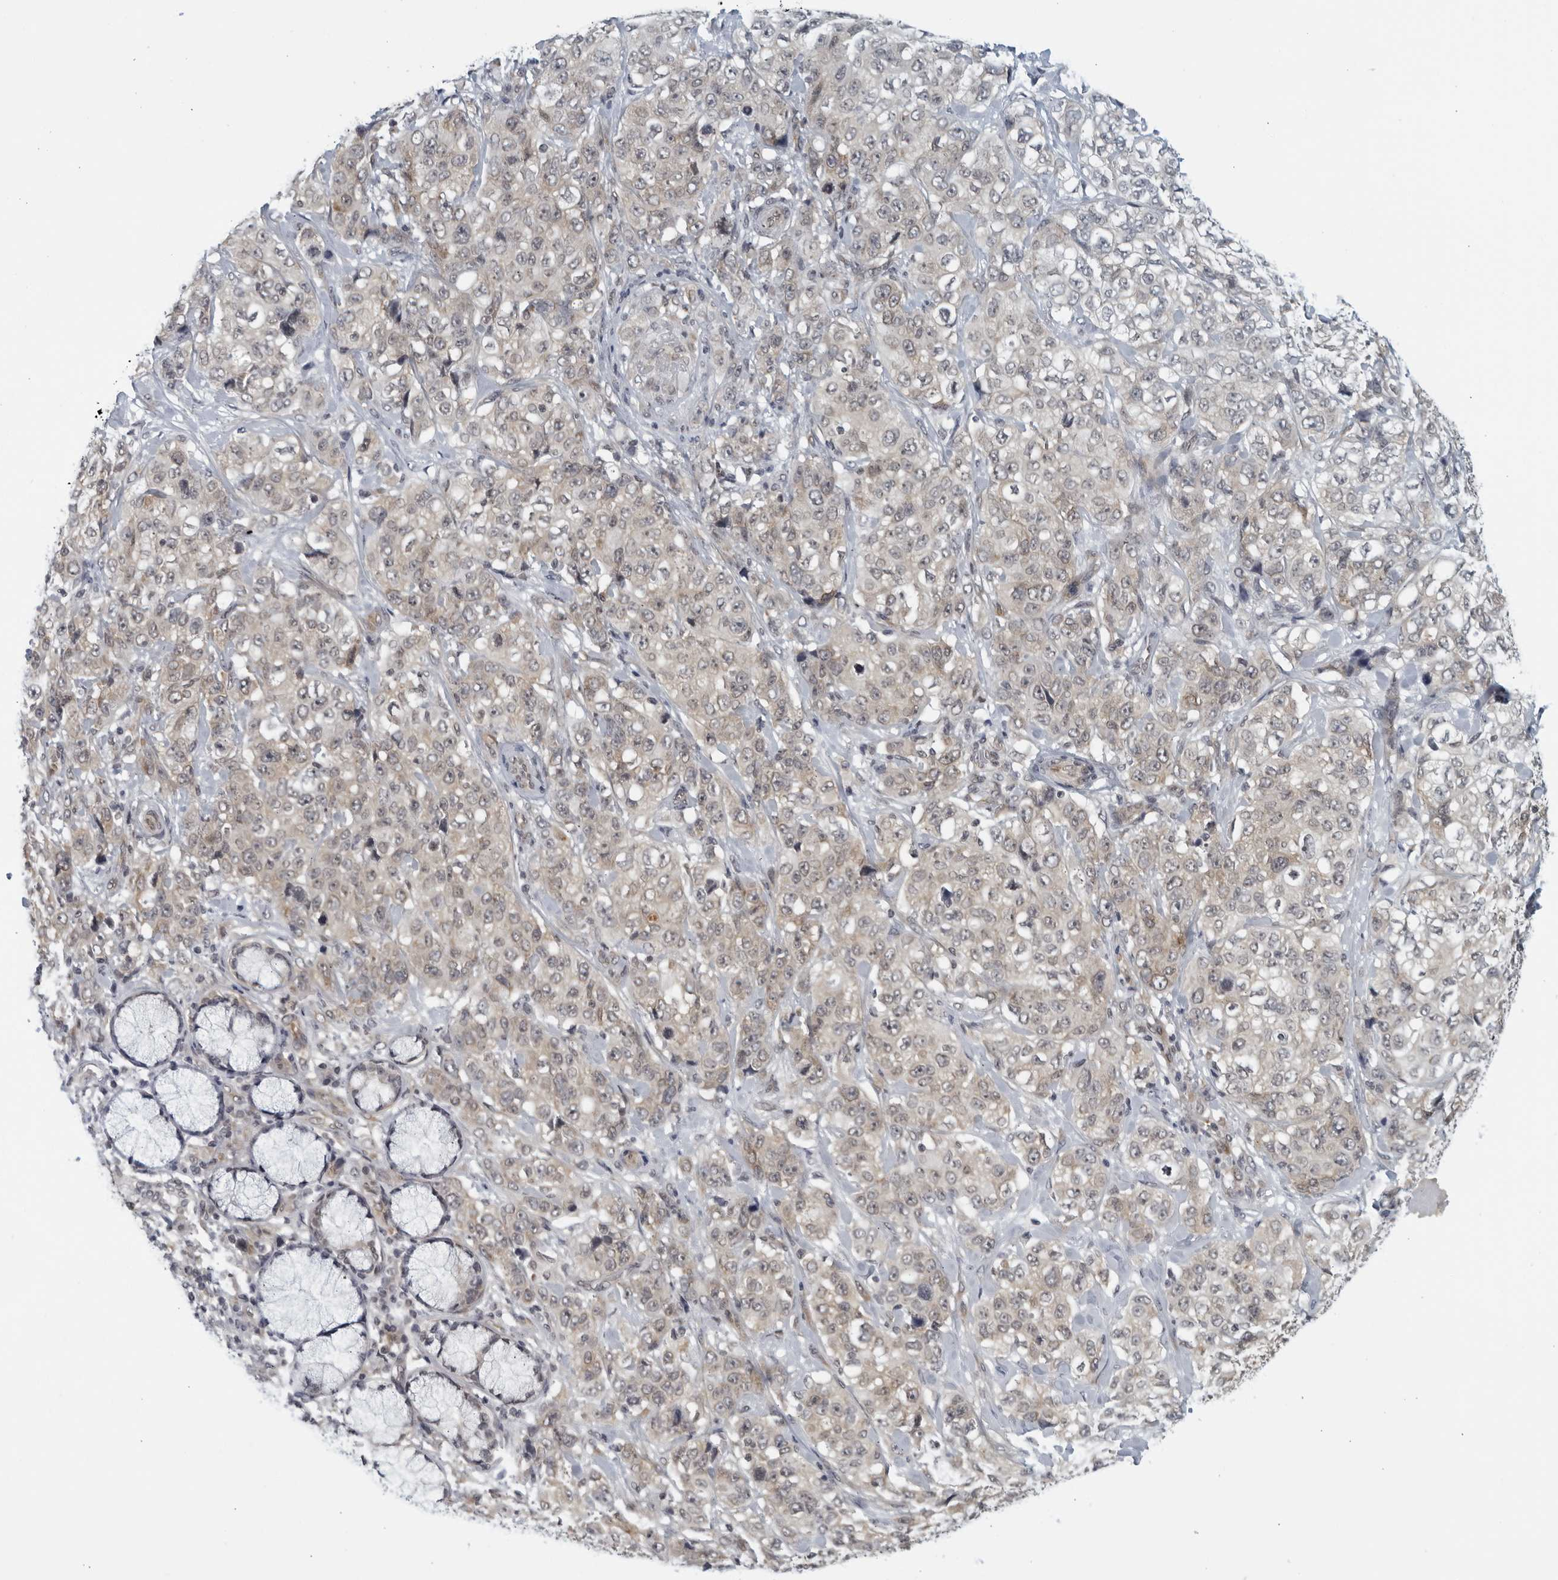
{"staining": {"intensity": "weak", "quantity": "25%-75%", "location": "cytoplasmic/membranous"}, "tissue": "stomach cancer", "cell_type": "Tumor cells", "image_type": "cancer", "snomed": [{"axis": "morphology", "description": "Adenocarcinoma, NOS"}, {"axis": "topography", "description": "Stomach"}], "caption": "Human stomach cancer (adenocarcinoma) stained with a brown dye exhibits weak cytoplasmic/membranous positive staining in approximately 25%-75% of tumor cells.", "gene": "RC3H1", "patient": {"sex": "male", "age": 48}}